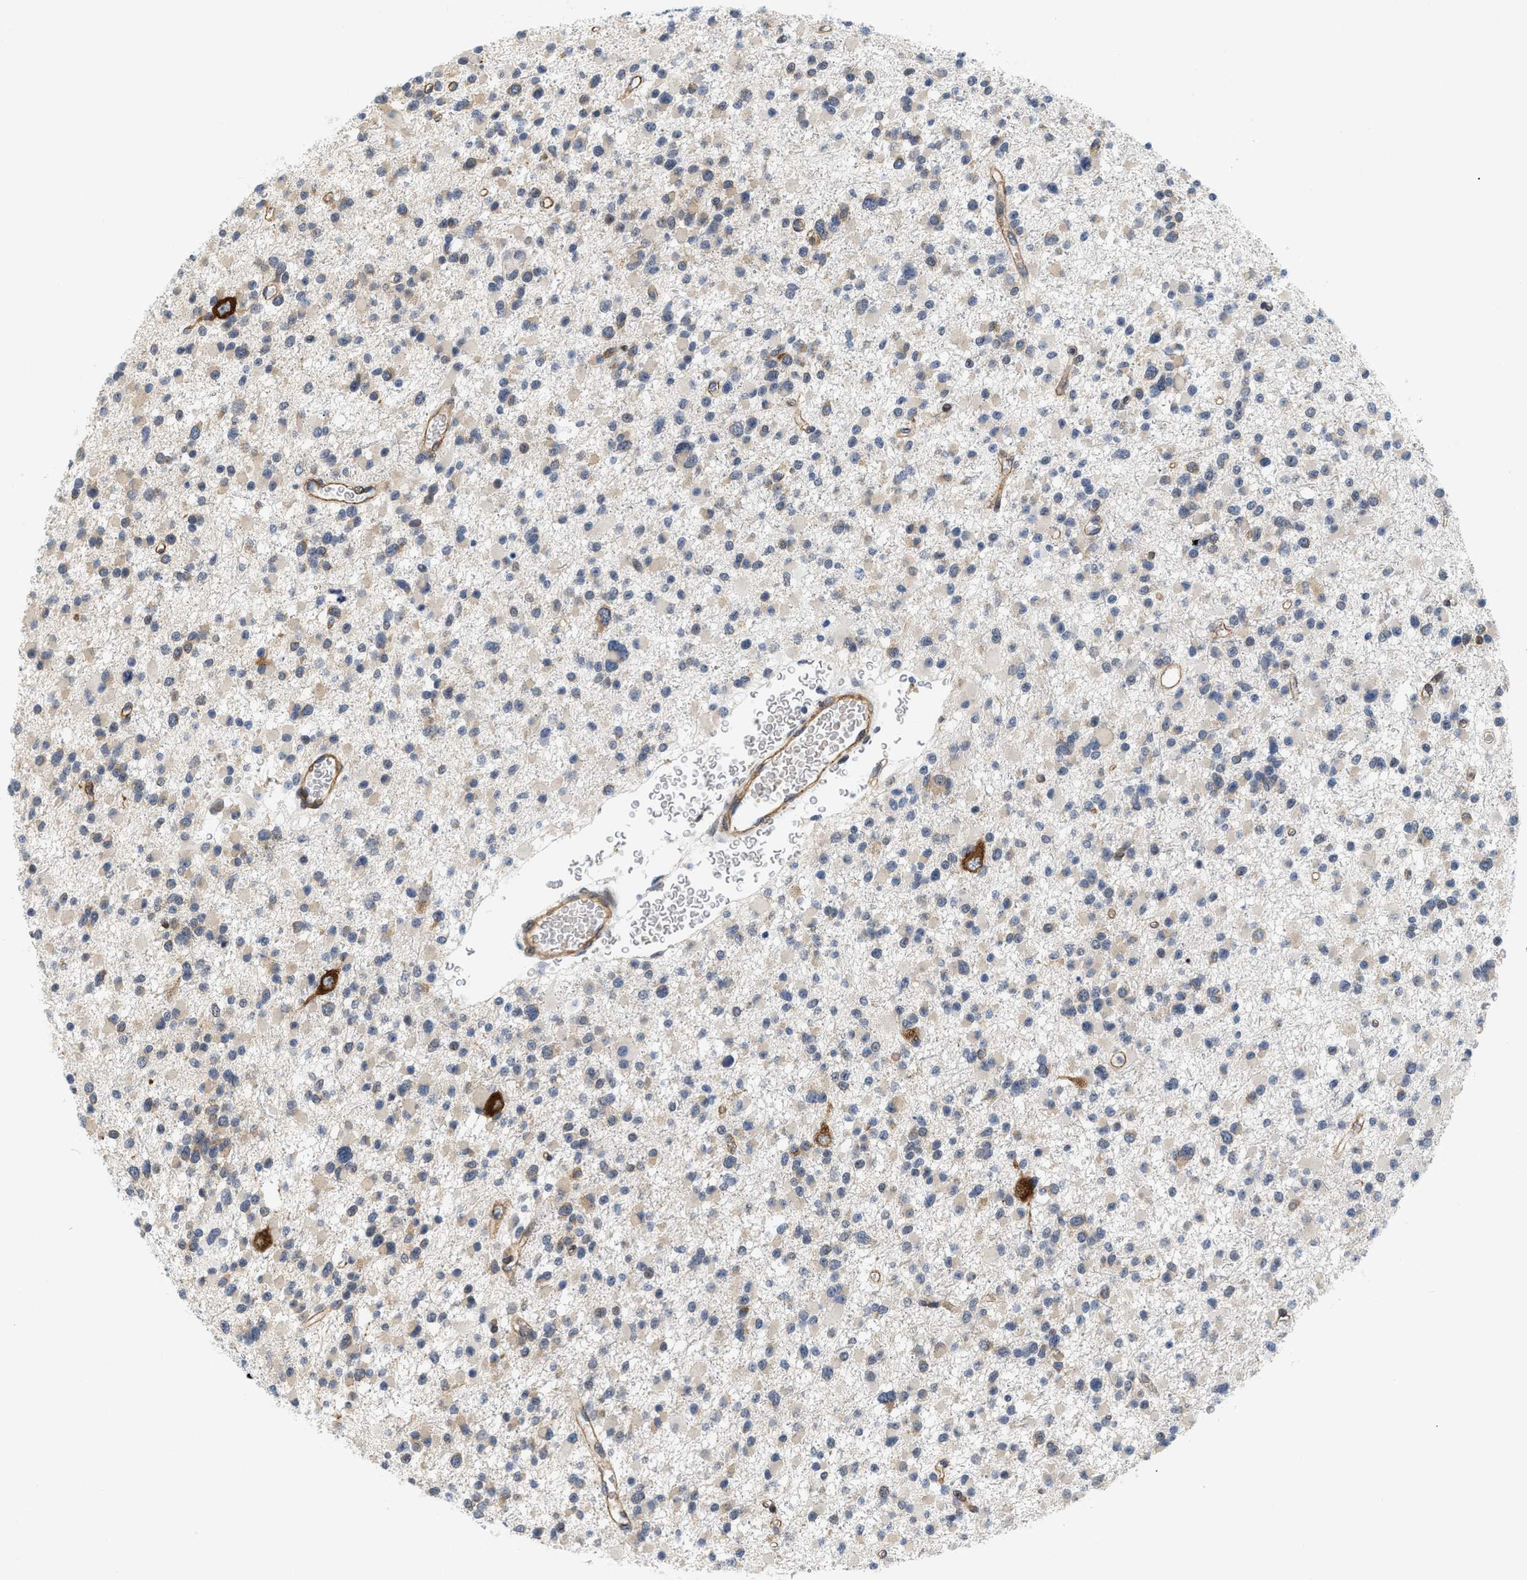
{"staining": {"intensity": "weak", "quantity": "25%-75%", "location": "cytoplasmic/membranous"}, "tissue": "glioma", "cell_type": "Tumor cells", "image_type": "cancer", "snomed": [{"axis": "morphology", "description": "Glioma, malignant, Low grade"}, {"axis": "topography", "description": "Brain"}], "caption": "DAB (3,3'-diaminobenzidine) immunohistochemical staining of malignant glioma (low-grade) demonstrates weak cytoplasmic/membranous protein staining in about 25%-75% of tumor cells.", "gene": "GPRASP2", "patient": {"sex": "female", "age": 22}}